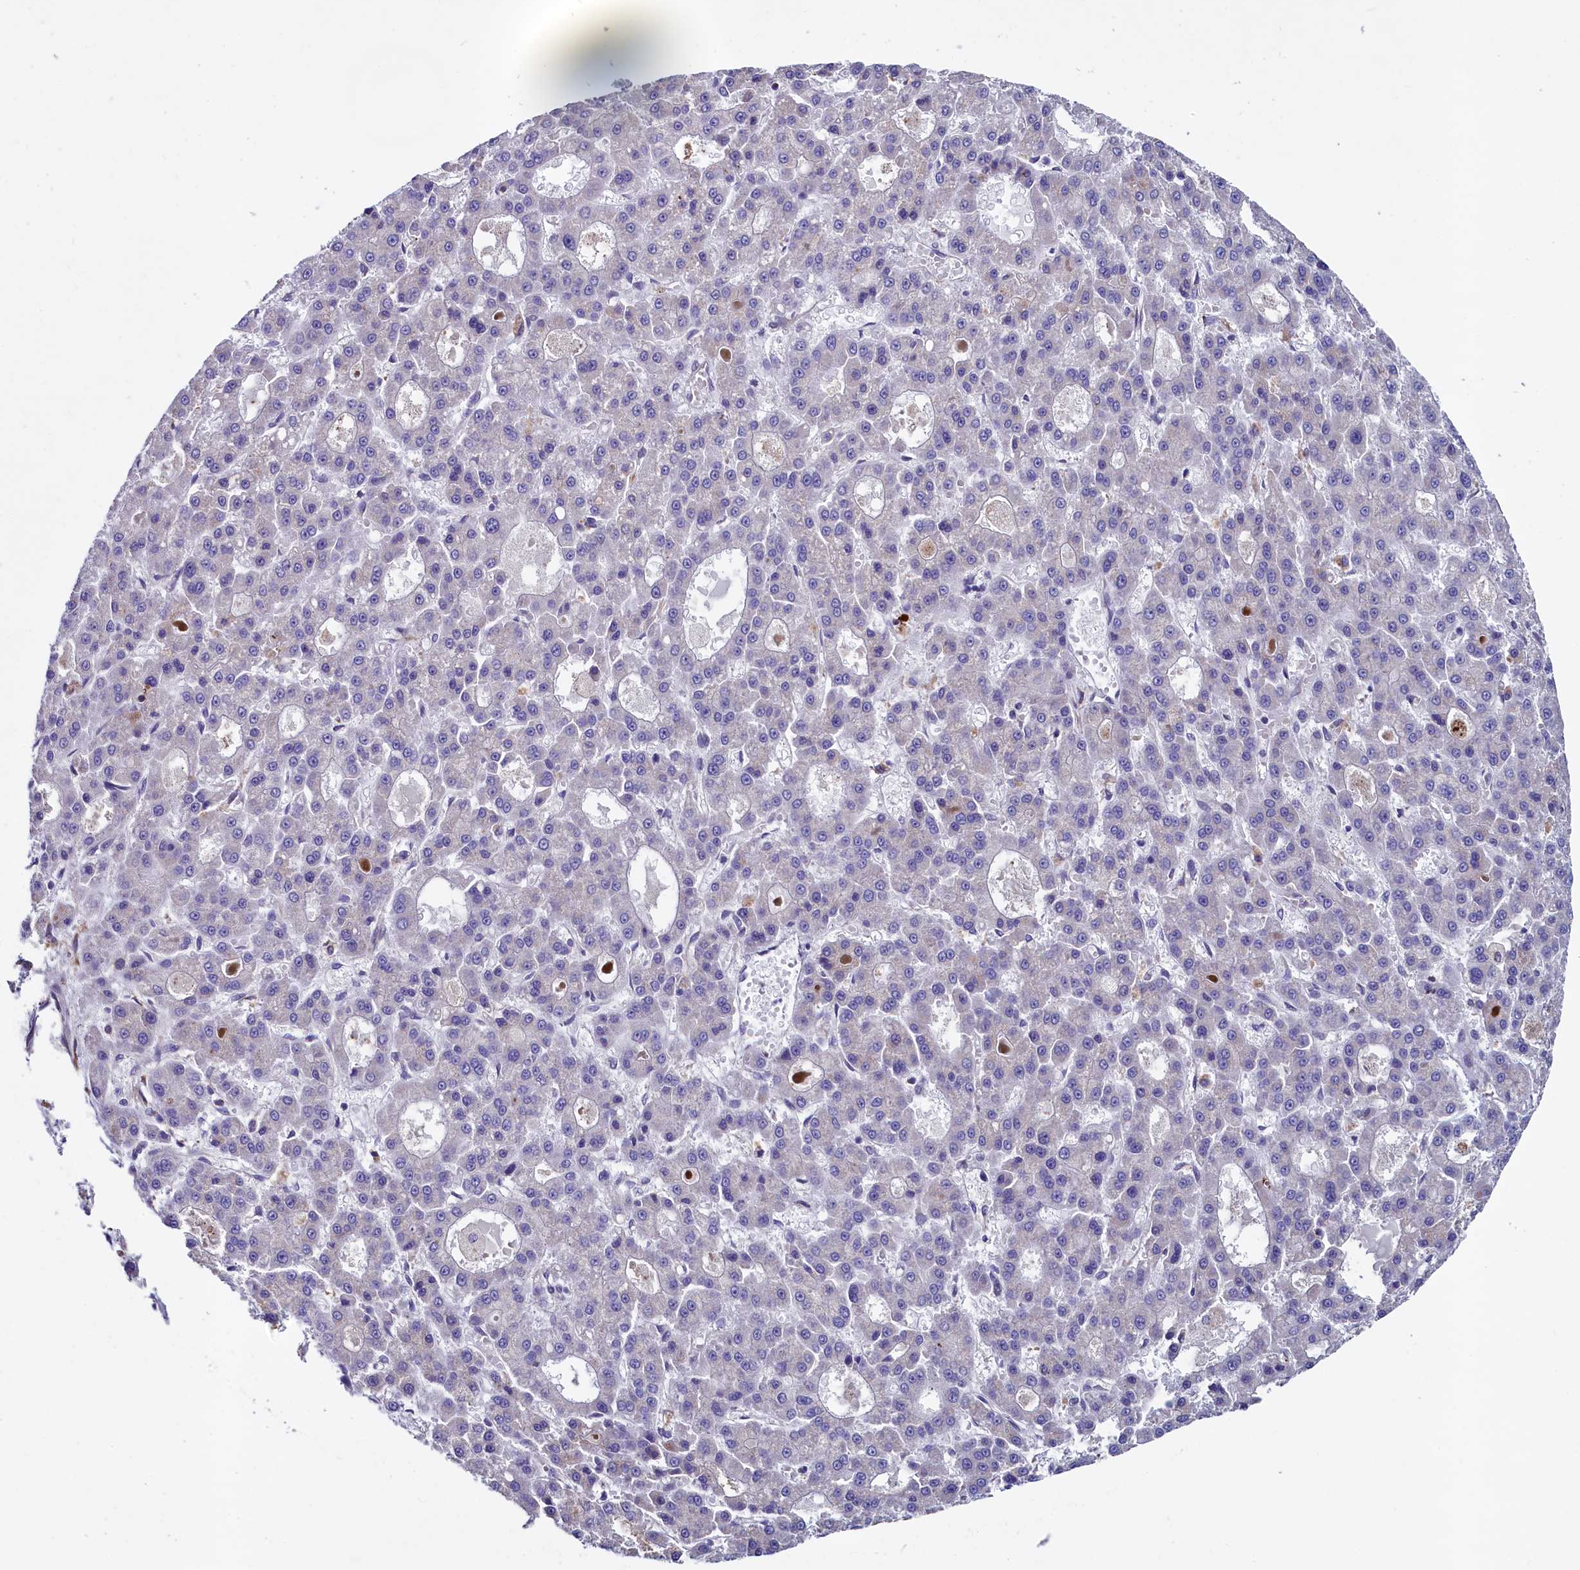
{"staining": {"intensity": "negative", "quantity": "none", "location": "none"}, "tissue": "liver cancer", "cell_type": "Tumor cells", "image_type": "cancer", "snomed": [{"axis": "morphology", "description": "Carcinoma, Hepatocellular, NOS"}, {"axis": "topography", "description": "Liver"}], "caption": "Immunohistochemistry photomicrograph of neoplastic tissue: human liver cancer (hepatocellular carcinoma) stained with DAB reveals no significant protein staining in tumor cells.", "gene": "GPR108", "patient": {"sex": "male", "age": 70}}